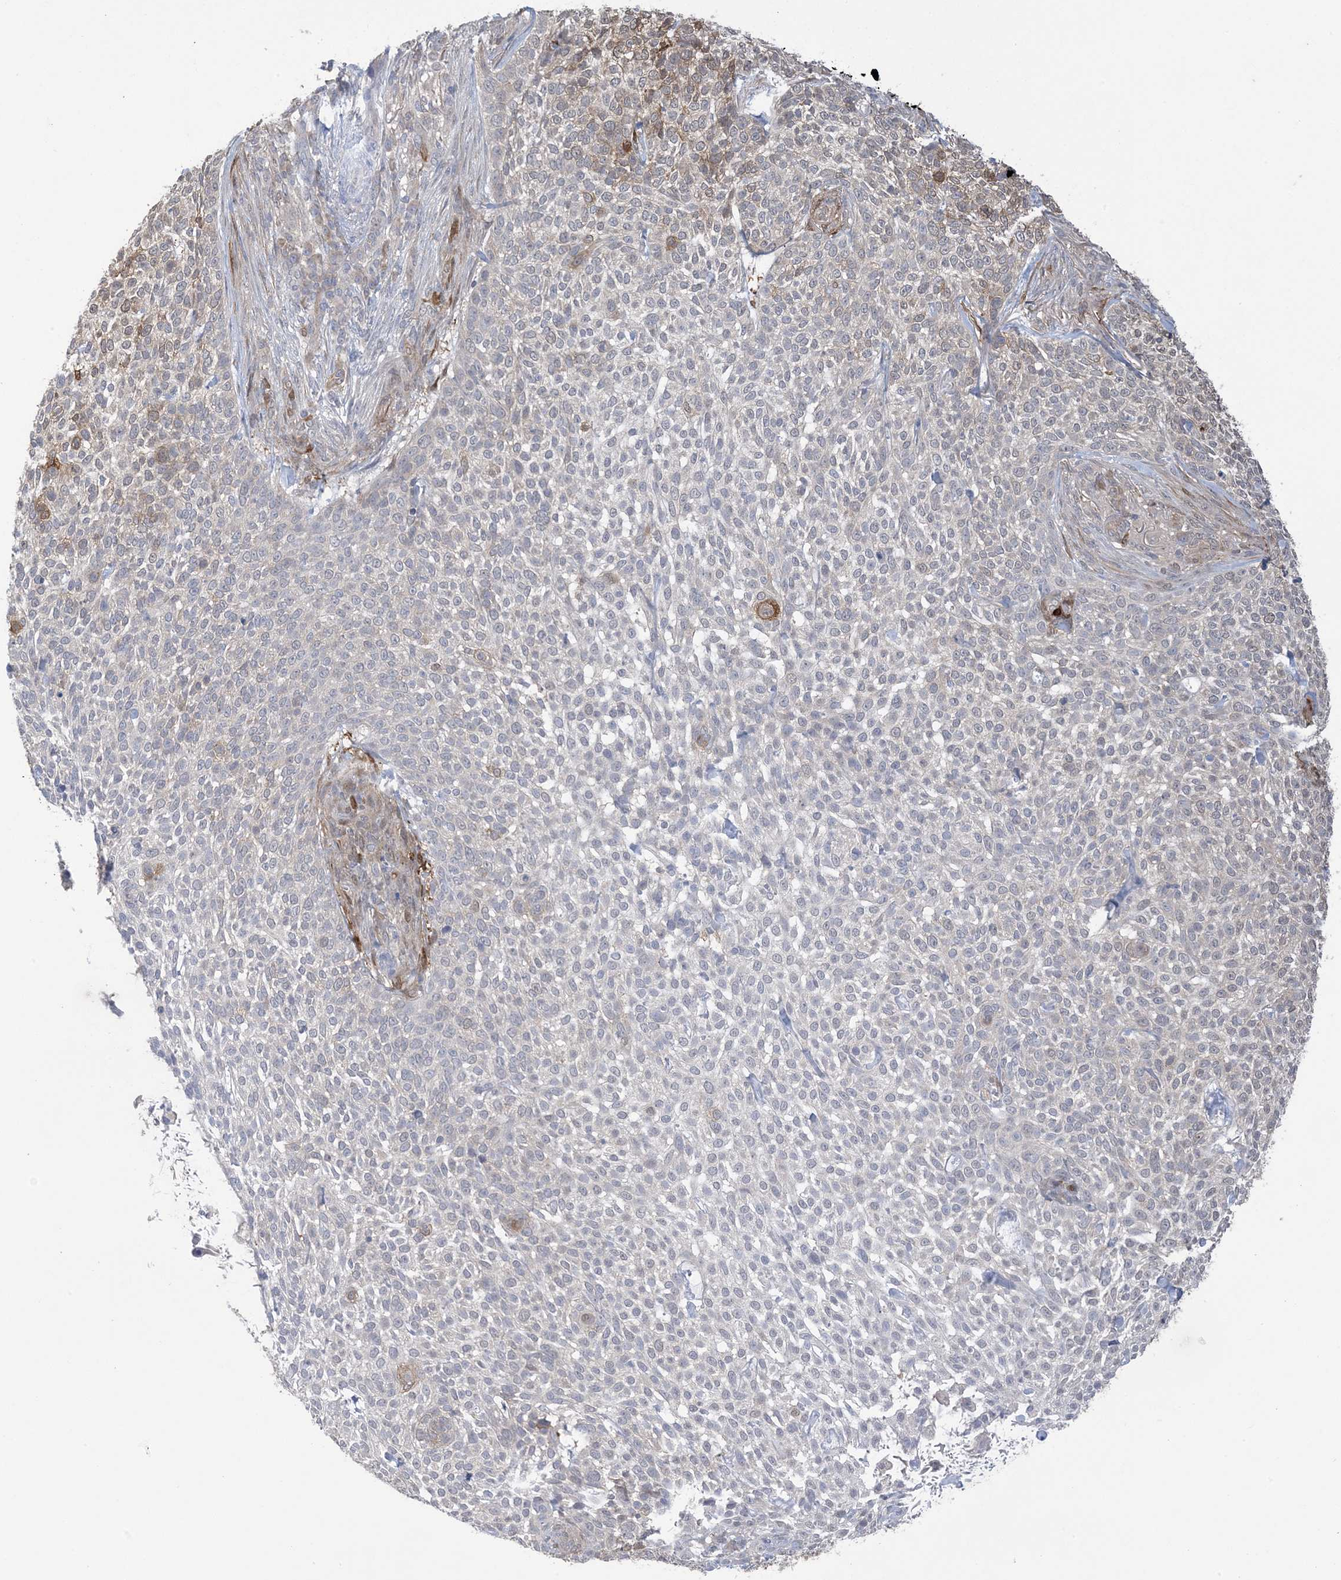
{"staining": {"intensity": "negative", "quantity": "none", "location": "none"}, "tissue": "skin cancer", "cell_type": "Tumor cells", "image_type": "cancer", "snomed": [{"axis": "morphology", "description": "Basal cell carcinoma"}, {"axis": "topography", "description": "Skin"}], "caption": "Protein analysis of basal cell carcinoma (skin) exhibits no significant positivity in tumor cells.", "gene": "HMGCS1", "patient": {"sex": "female", "age": 64}}